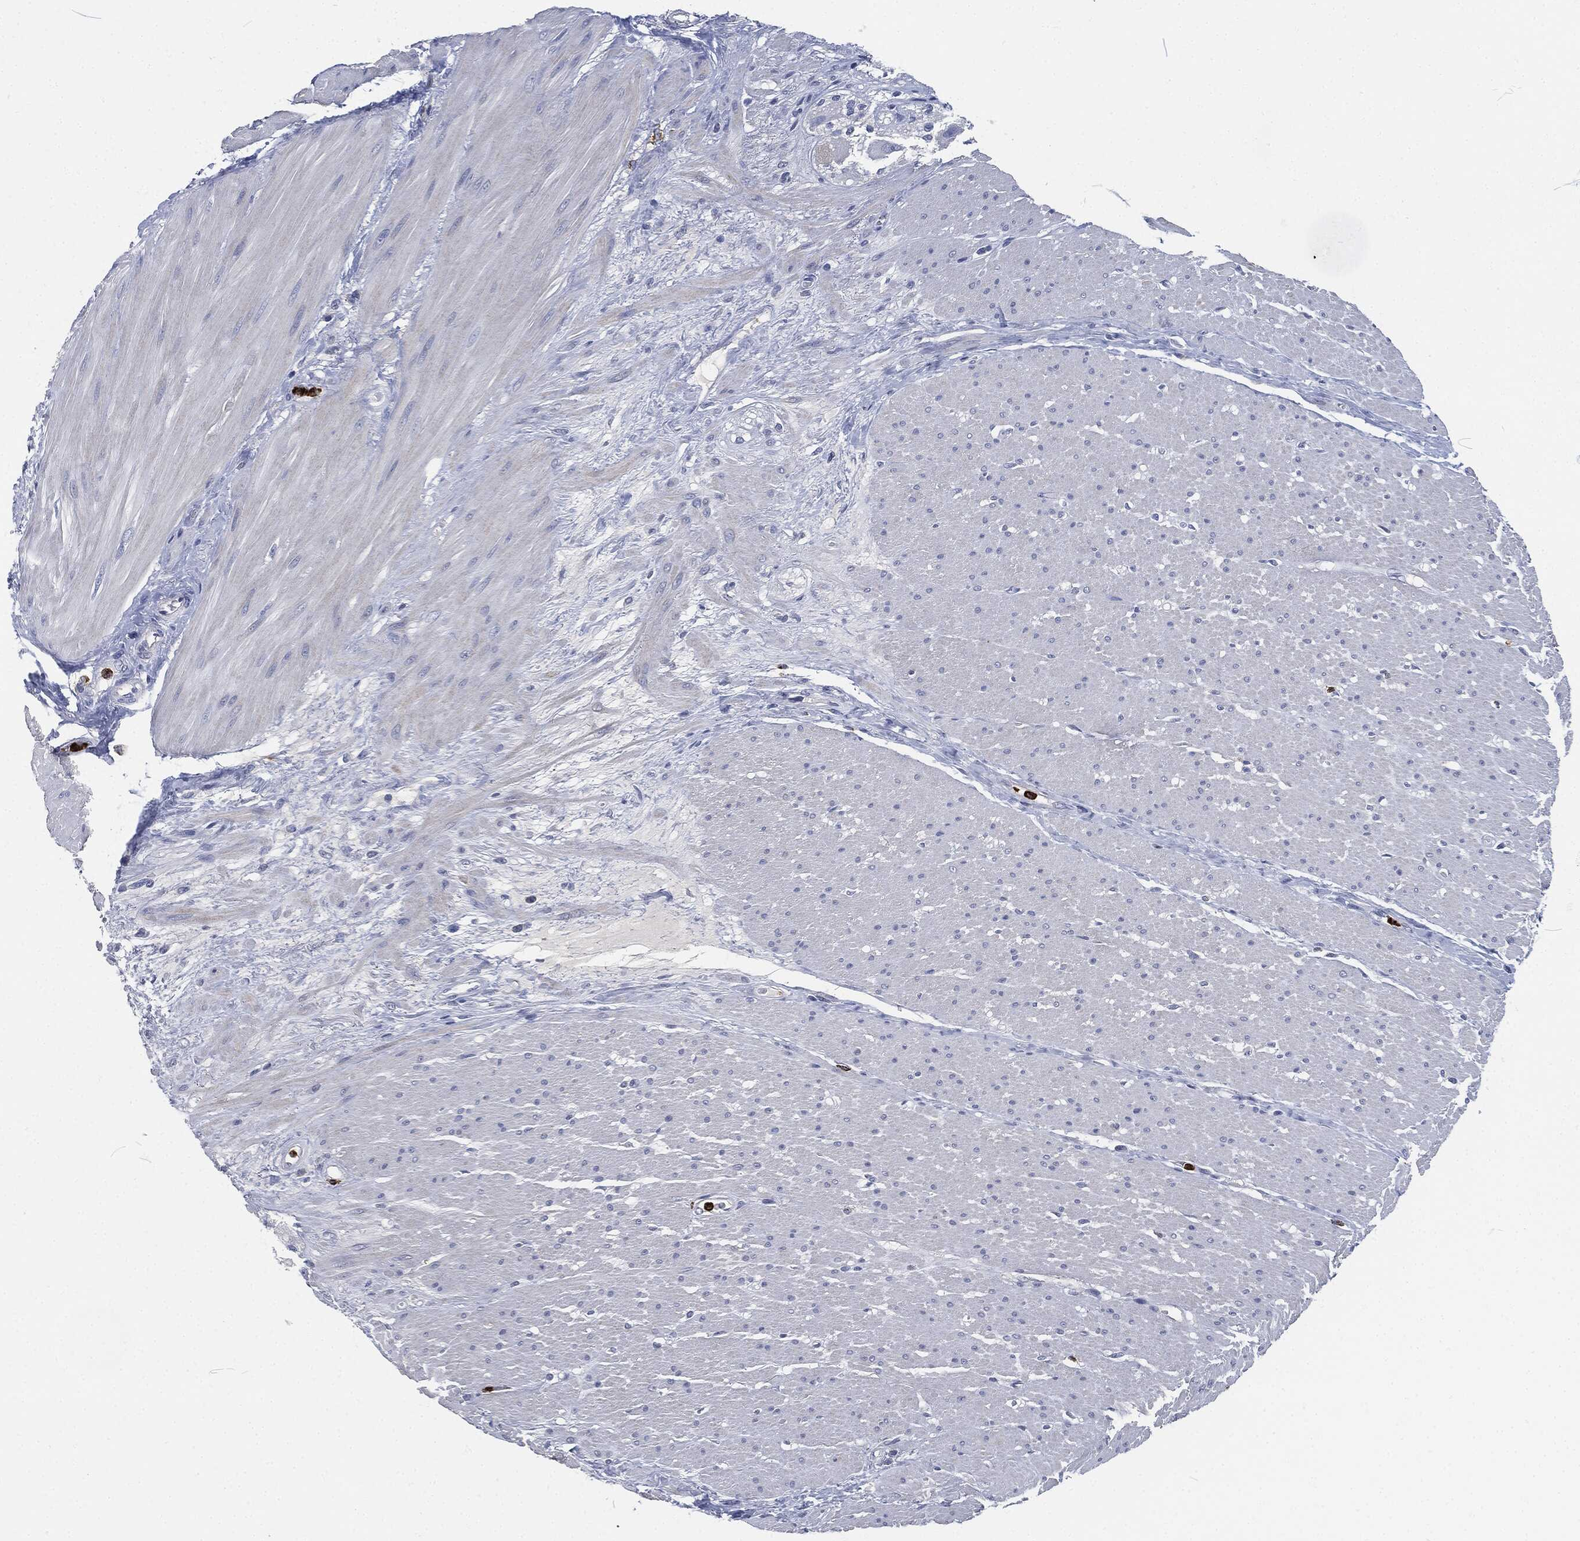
{"staining": {"intensity": "negative", "quantity": "none", "location": "none"}, "tissue": "smooth muscle", "cell_type": "Smooth muscle cells", "image_type": "normal", "snomed": [{"axis": "morphology", "description": "Normal tissue, NOS"}, {"axis": "topography", "description": "Soft tissue"}, {"axis": "topography", "description": "Smooth muscle"}], "caption": "High magnification brightfield microscopy of unremarkable smooth muscle stained with DAB (brown) and counterstained with hematoxylin (blue): smooth muscle cells show no significant expression. The staining was performed using DAB (3,3'-diaminobenzidine) to visualize the protein expression in brown, while the nuclei were stained in blue with hematoxylin (Magnification: 20x).", "gene": "MPO", "patient": {"sex": "male", "age": 72}}